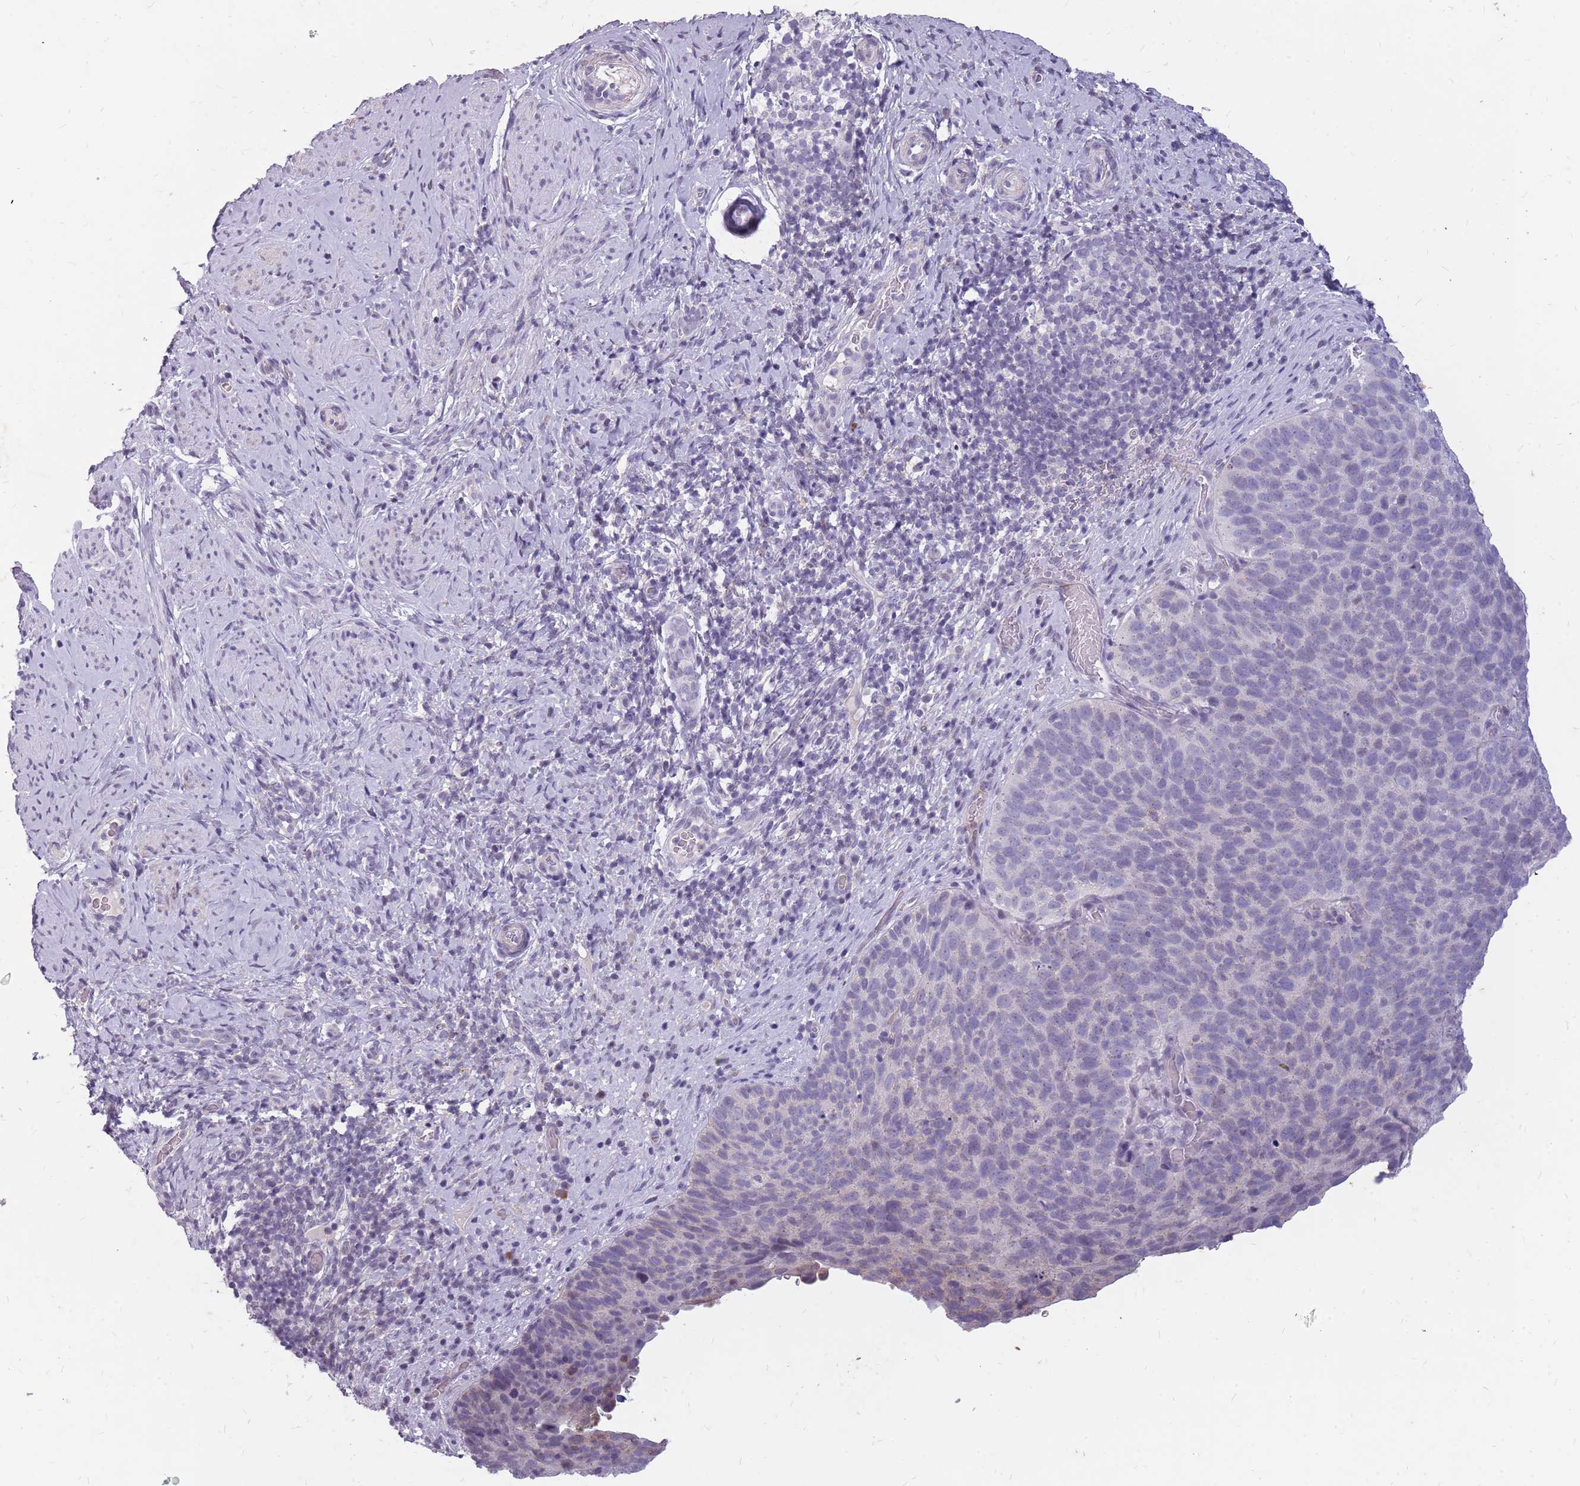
{"staining": {"intensity": "negative", "quantity": "none", "location": "none"}, "tissue": "cervical cancer", "cell_type": "Tumor cells", "image_type": "cancer", "snomed": [{"axis": "morphology", "description": "Squamous cell carcinoma, NOS"}, {"axis": "topography", "description": "Cervix"}], "caption": "The photomicrograph demonstrates no staining of tumor cells in cervical cancer. Brightfield microscopy of immunohistochemistry stained with DAB (brown) and hematoxylin (blue), captured at high magnification.", "gene": "NEK6", "patient": {"sex": "female", "age": 80}}